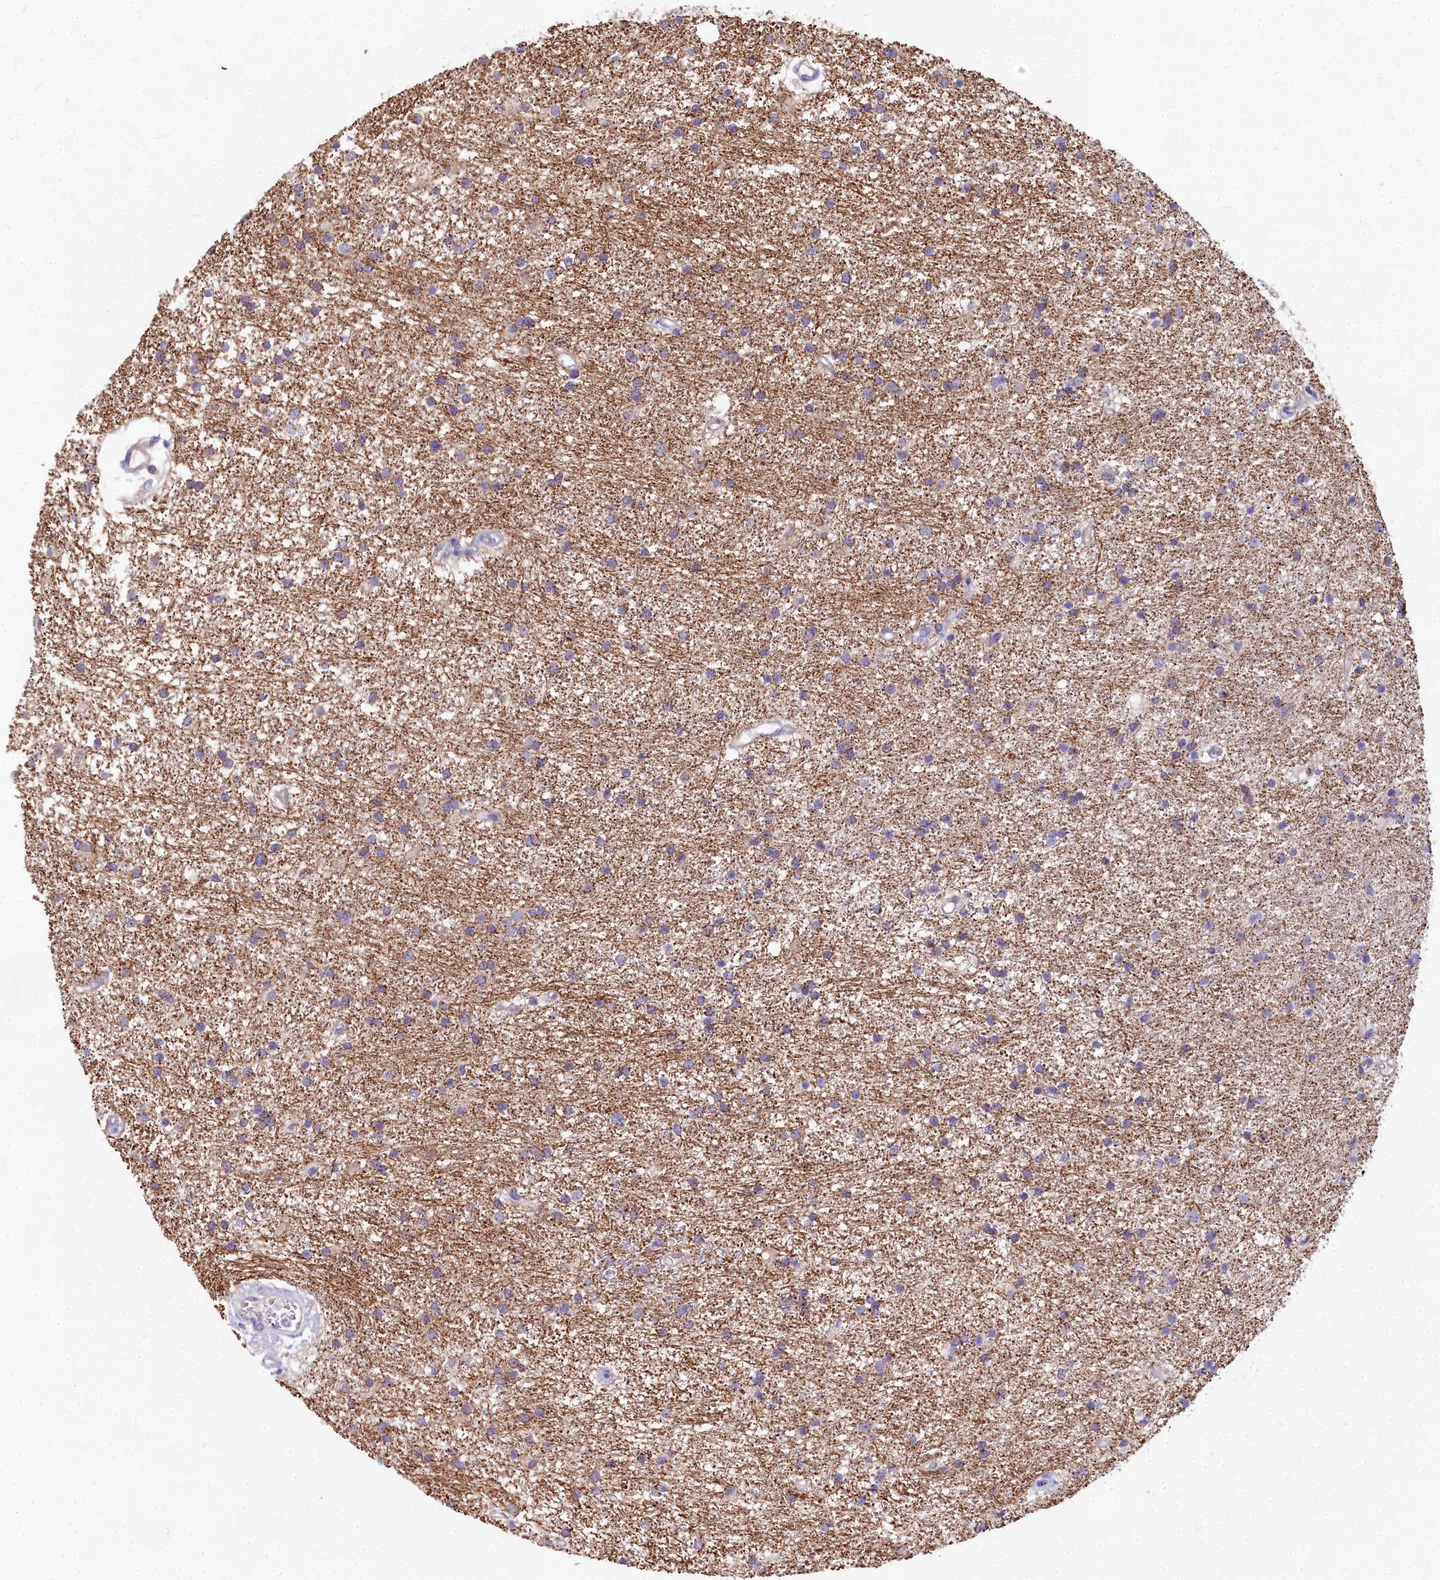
{"staining": {"intensity": "weak", "quantity": "25%-75%", "location": "cytoplasmic/membranous"}, "tissue": "glioma", "cell_type": "Tumor cells", "image_type": "cancer", "snomed": [{"axis": "morphology", "description": "Glioma, malignant, High grade"}, {"axis": "topography", "description": "Brain"}], "caption": "Immunohistochemical staining of glioma demonstrates low levels of weak cytoplasmic/membranous expression in about 25%-75% of tumor cells.", "gene": "FRMPD1", "patient": {"sex": "male", "age": 77}}